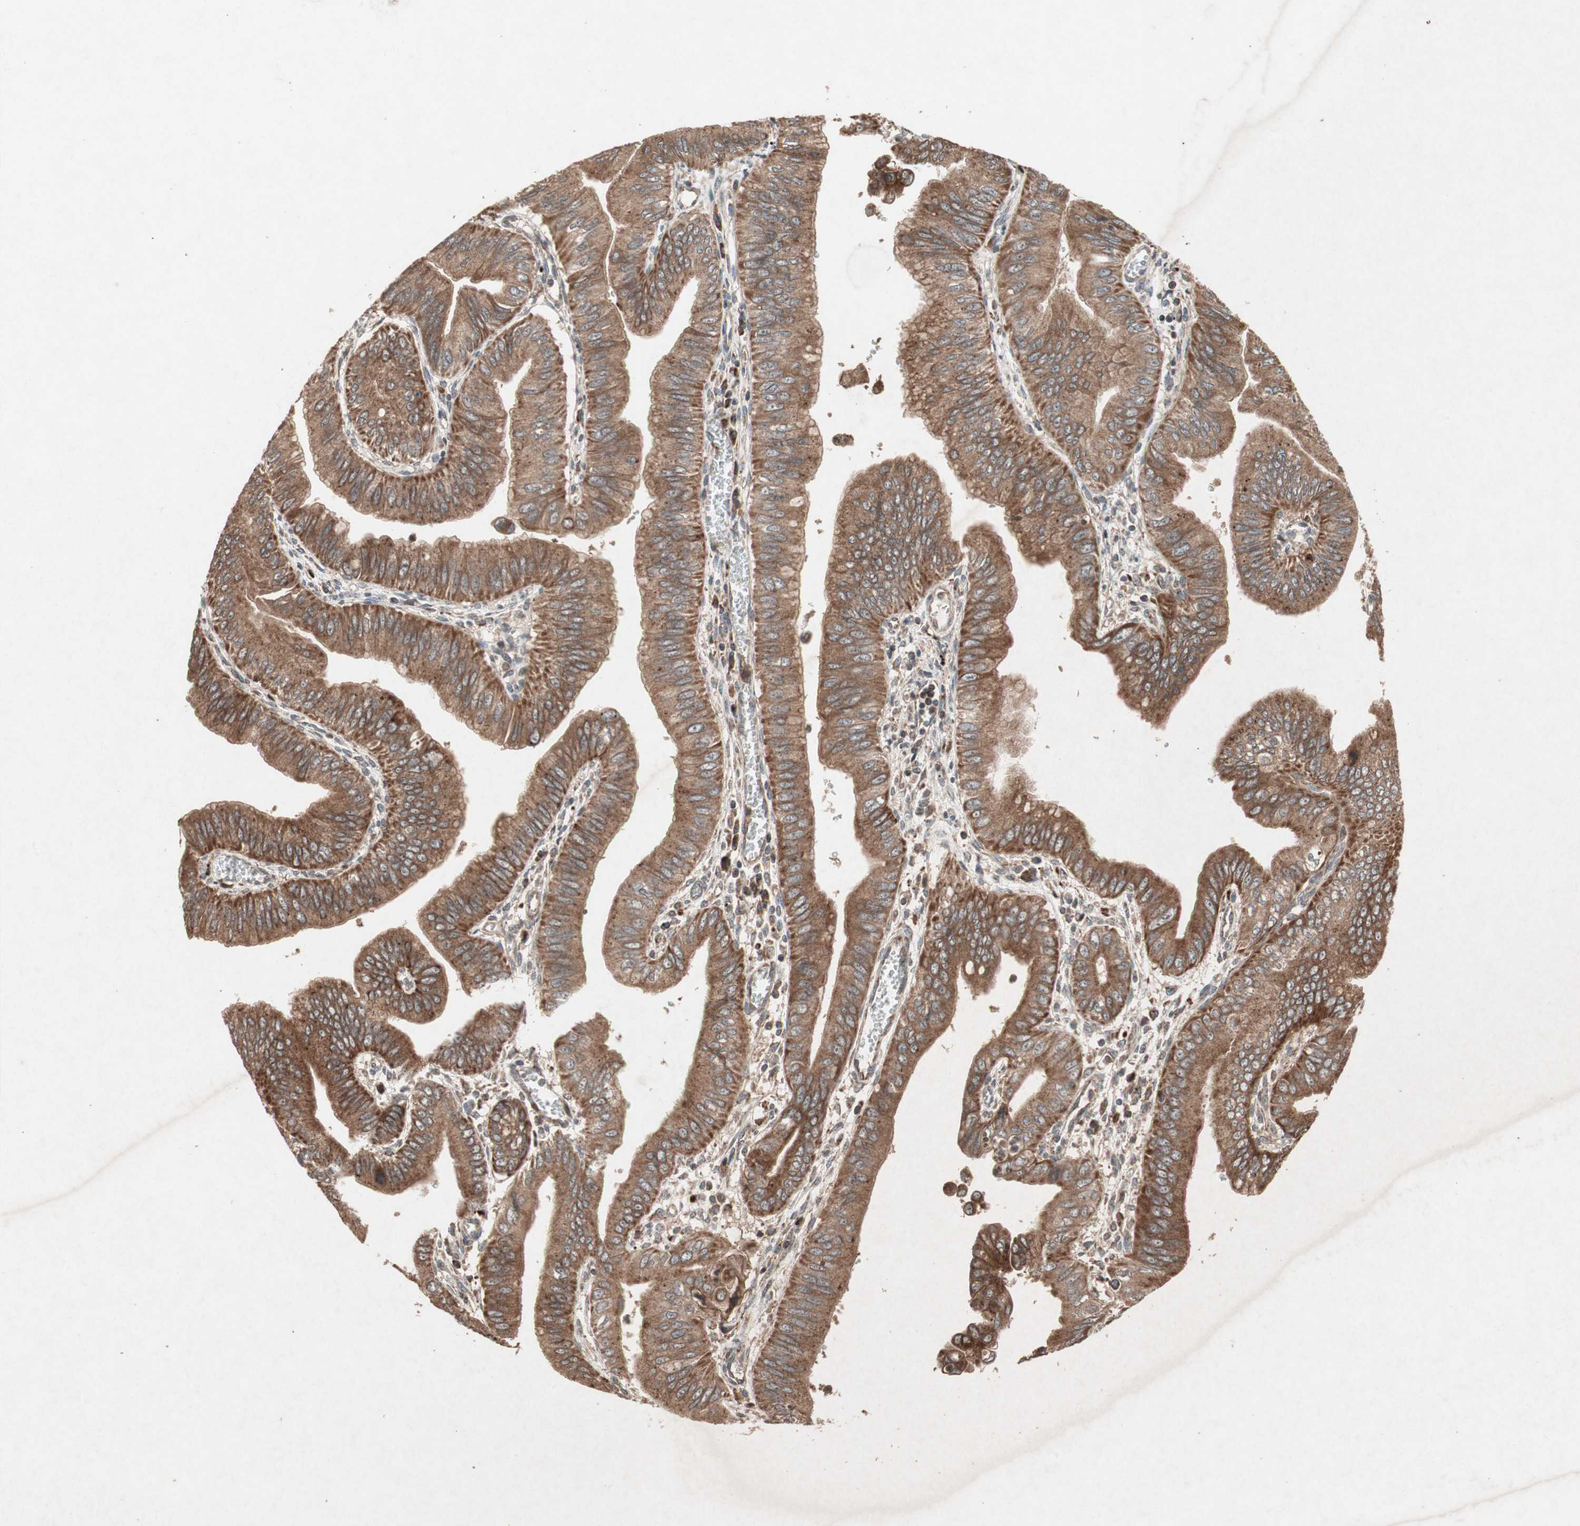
{"staining": {"intensity": "strong", "quantity": ">75%", "location": "cytoplasmic/membranous"}, "tissue": "pancreatic cancer", "cell_type": "Tumor cells", "image_type": "cancer", "snomed": [{"axis": "morphology", "description": "Normal tissue, NOS"}, {"axis": "topography", "description": "Lymph node"}], "caption": "Brown immunohistochemical staining in pancreatic cancer reveals strong cytoplasmic/membranous positivity in about >75% of tumor cells. The staining was performed using DAB (3,3'-diaminobenzidine), with brown indicating positive protein expression. Nuclei are stained blue with hematoxylin.", "gene": "RAB1A", "patient": {"sex": "male", "age": 50}}